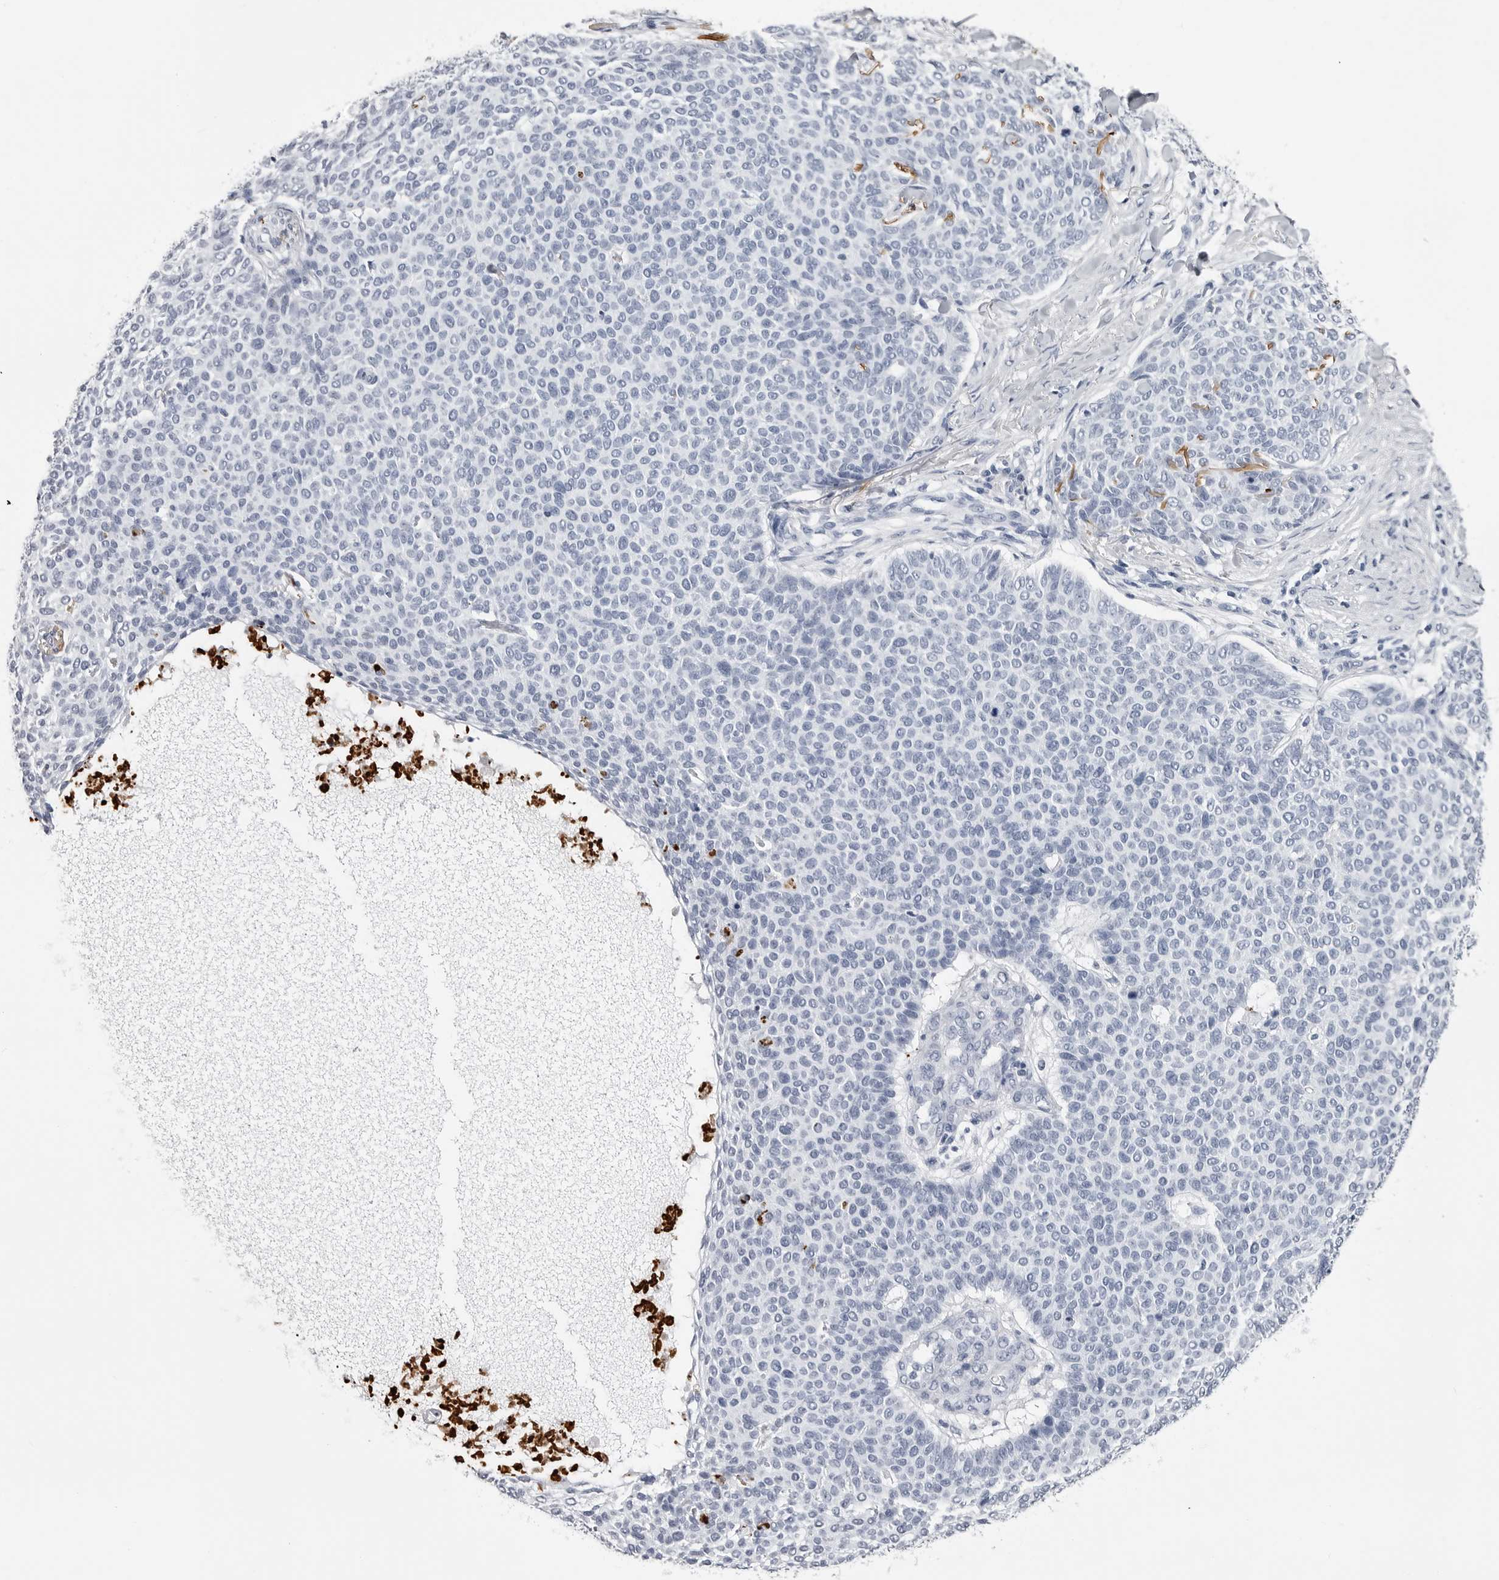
{"staining": {"intensity": "negative", "quantity": "none", "location": "none"}, "tissue": "skin cancer", "cell_type": "Tumor cells", "image_type": "cancer", "snomed": [{"axis": "morphology", "description": "Normal tissue, NOS"}, {"axis": "morphology", "description": "Basal cell carcinoma"}, {"axis": "topography", "description": "Skin"}], "caption": "Image shows no significant protein positivity in tumor cells of skin cancer.", "gene": "COL26A1", "patient": {"sex": "male", "age": 50}}